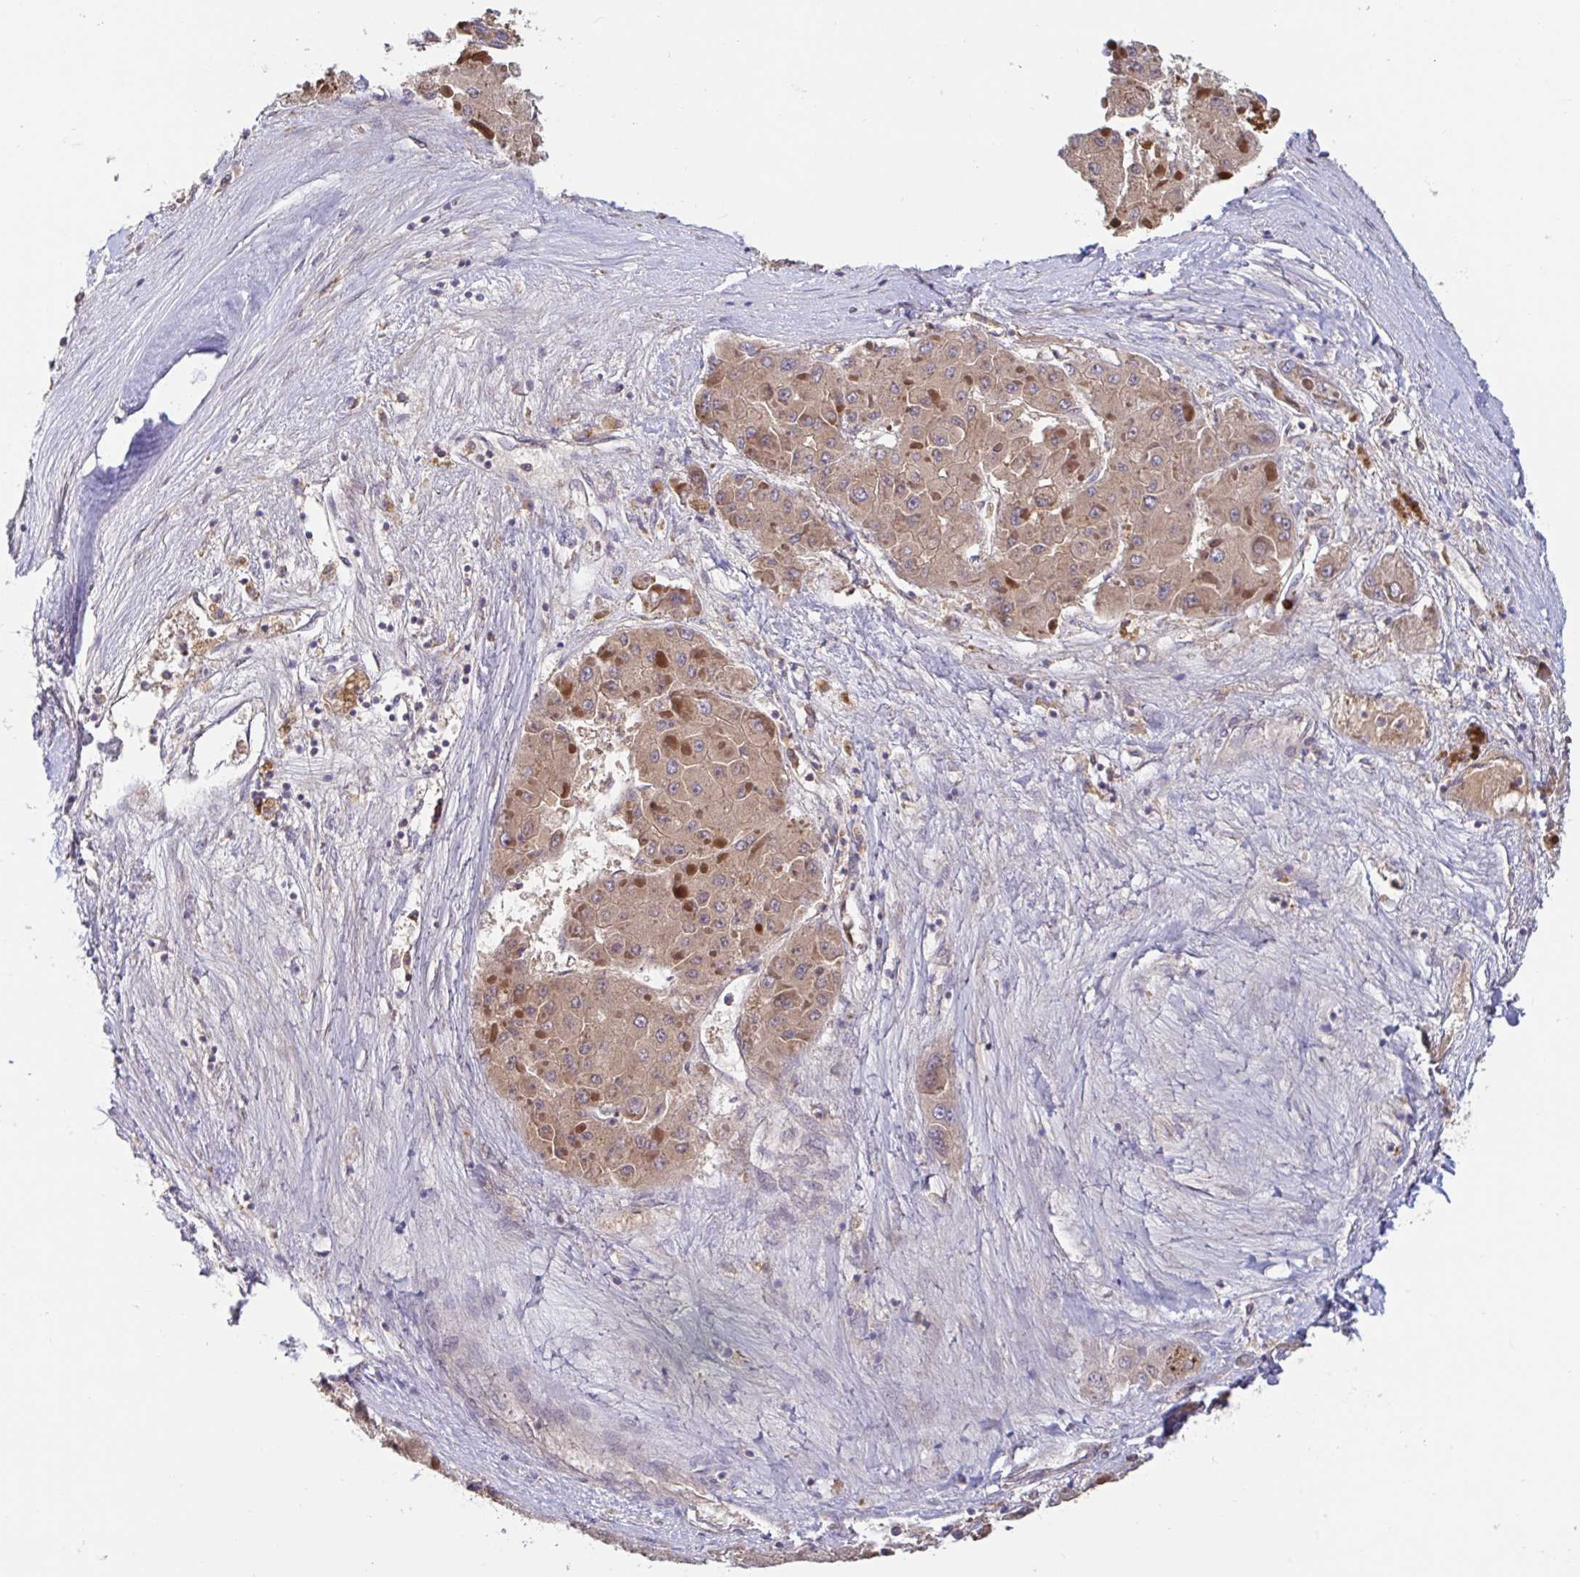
{"staining": {"intensity": "weak", "quantity": ">75%", "location": "cytoplasmic/membranous"}, "tissue": "liver cancer", "cell_type": "Tumor cells", "image_type": "cancer", "snomed": [{"axis": "morphology", "description": "Carcinoma, Hepatocellular, NOS"}, {"axis": "topography", "description": "Liver"}], "caption": "IHC micrograph of liver cancer stained for a protein (brown), which shows low levels of weak cytoplasmic/membranous expression in about >75% of tumor cells.", "gene": "LARP1", "patient": {"sex": "female", "age": 73}}